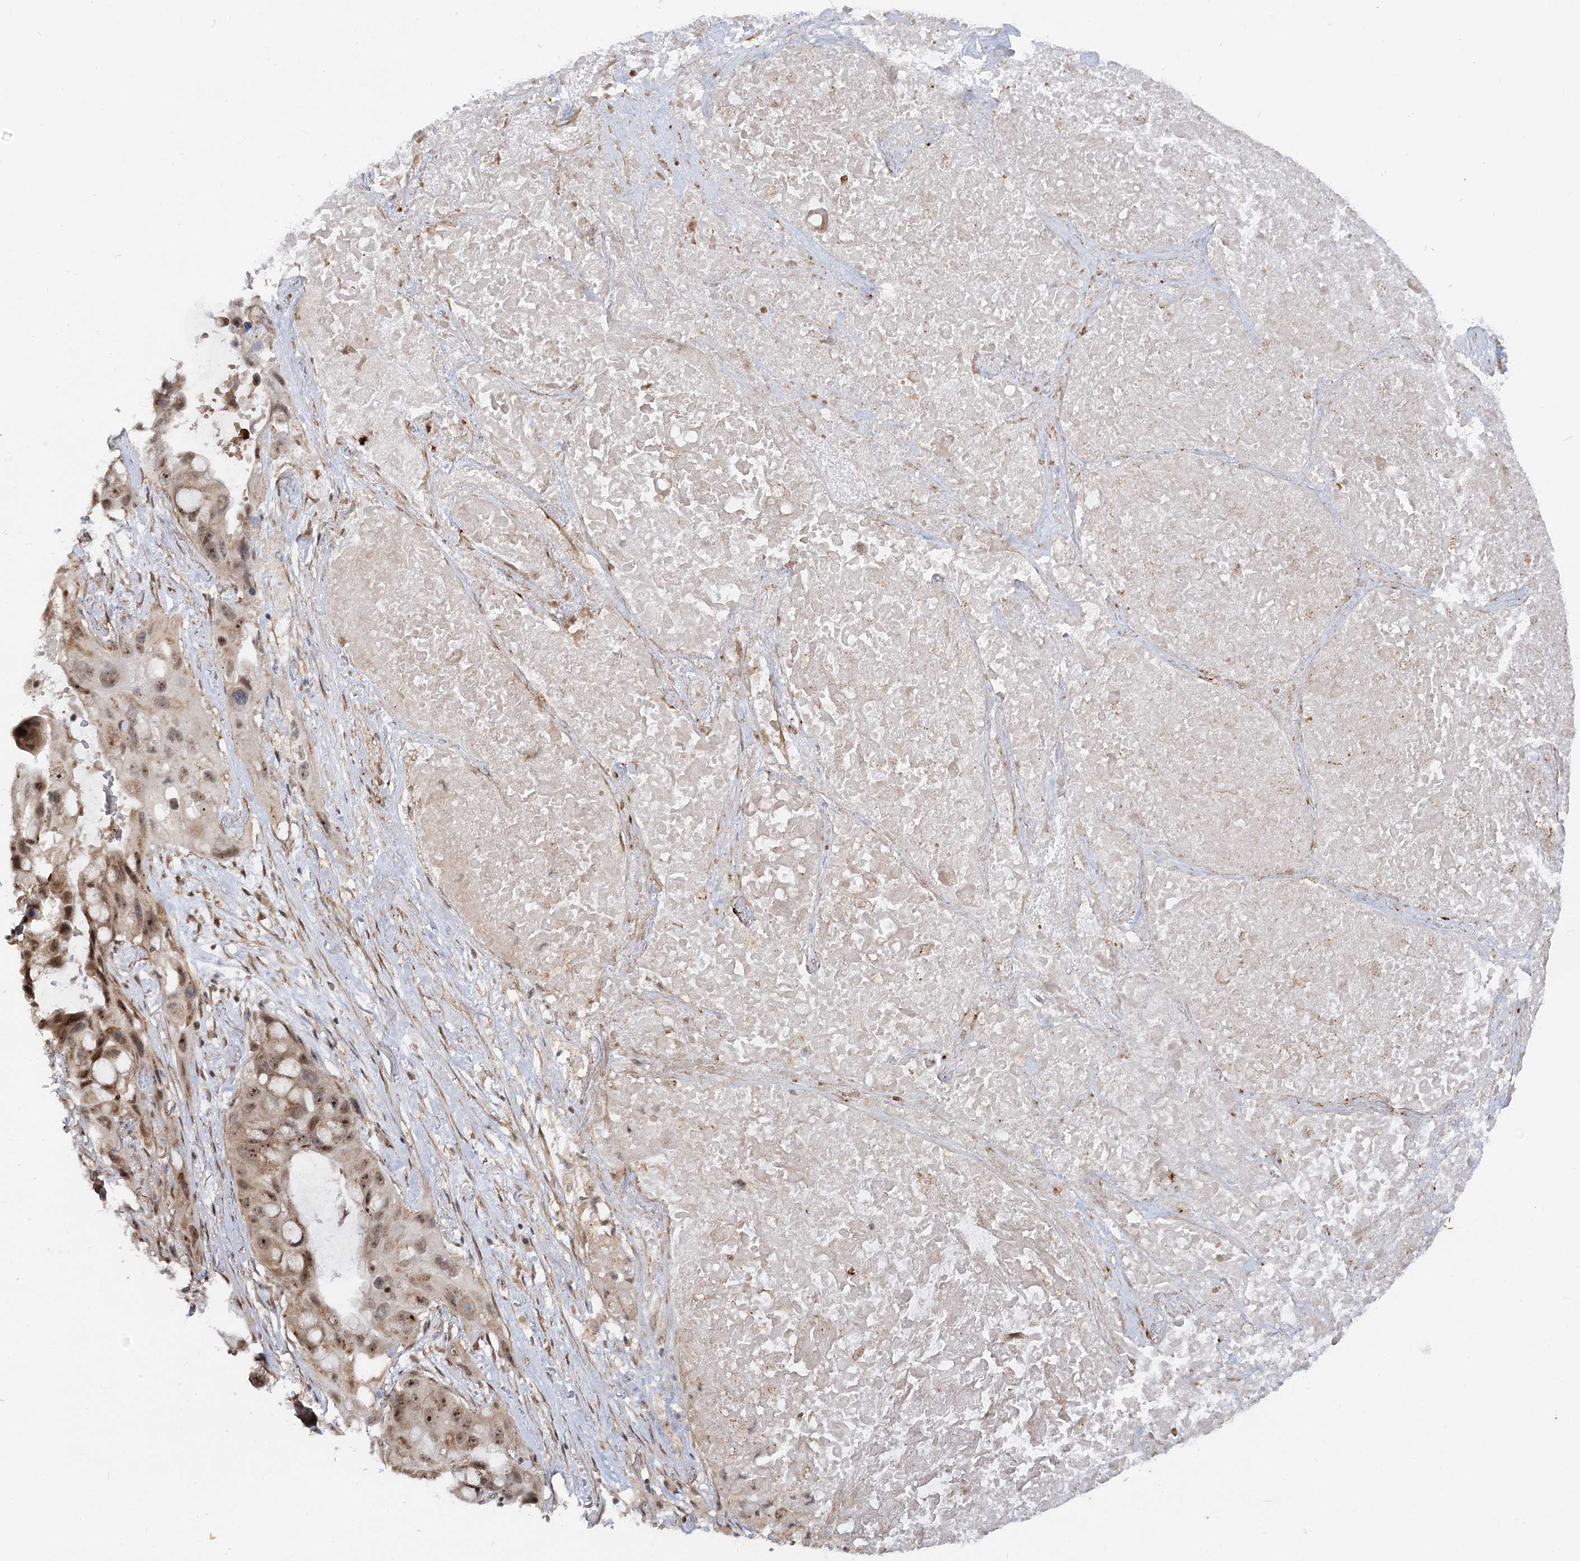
{"staining": {"intensity": "moderate", "quantity": ">75%", "location": "nuclear"}, "tissue": "lung cancer", "cell_type": "Tumor cells", "image_type": "cancer", "snomed": [{"axis": "morphology", "description": "Squamous cell carcinoma, NOS"}, {"axis": "topography", "description": "Lung"}], "caption": "An immunohistochemistry micrograph of tumor tissue is shown. Protein staining in brown highlights moderate nuclear positivity in lung squamous cell carcinoma within tumor cells.", "gene": "GNL3L", "patient": {"sex": "female", "age": 73}}